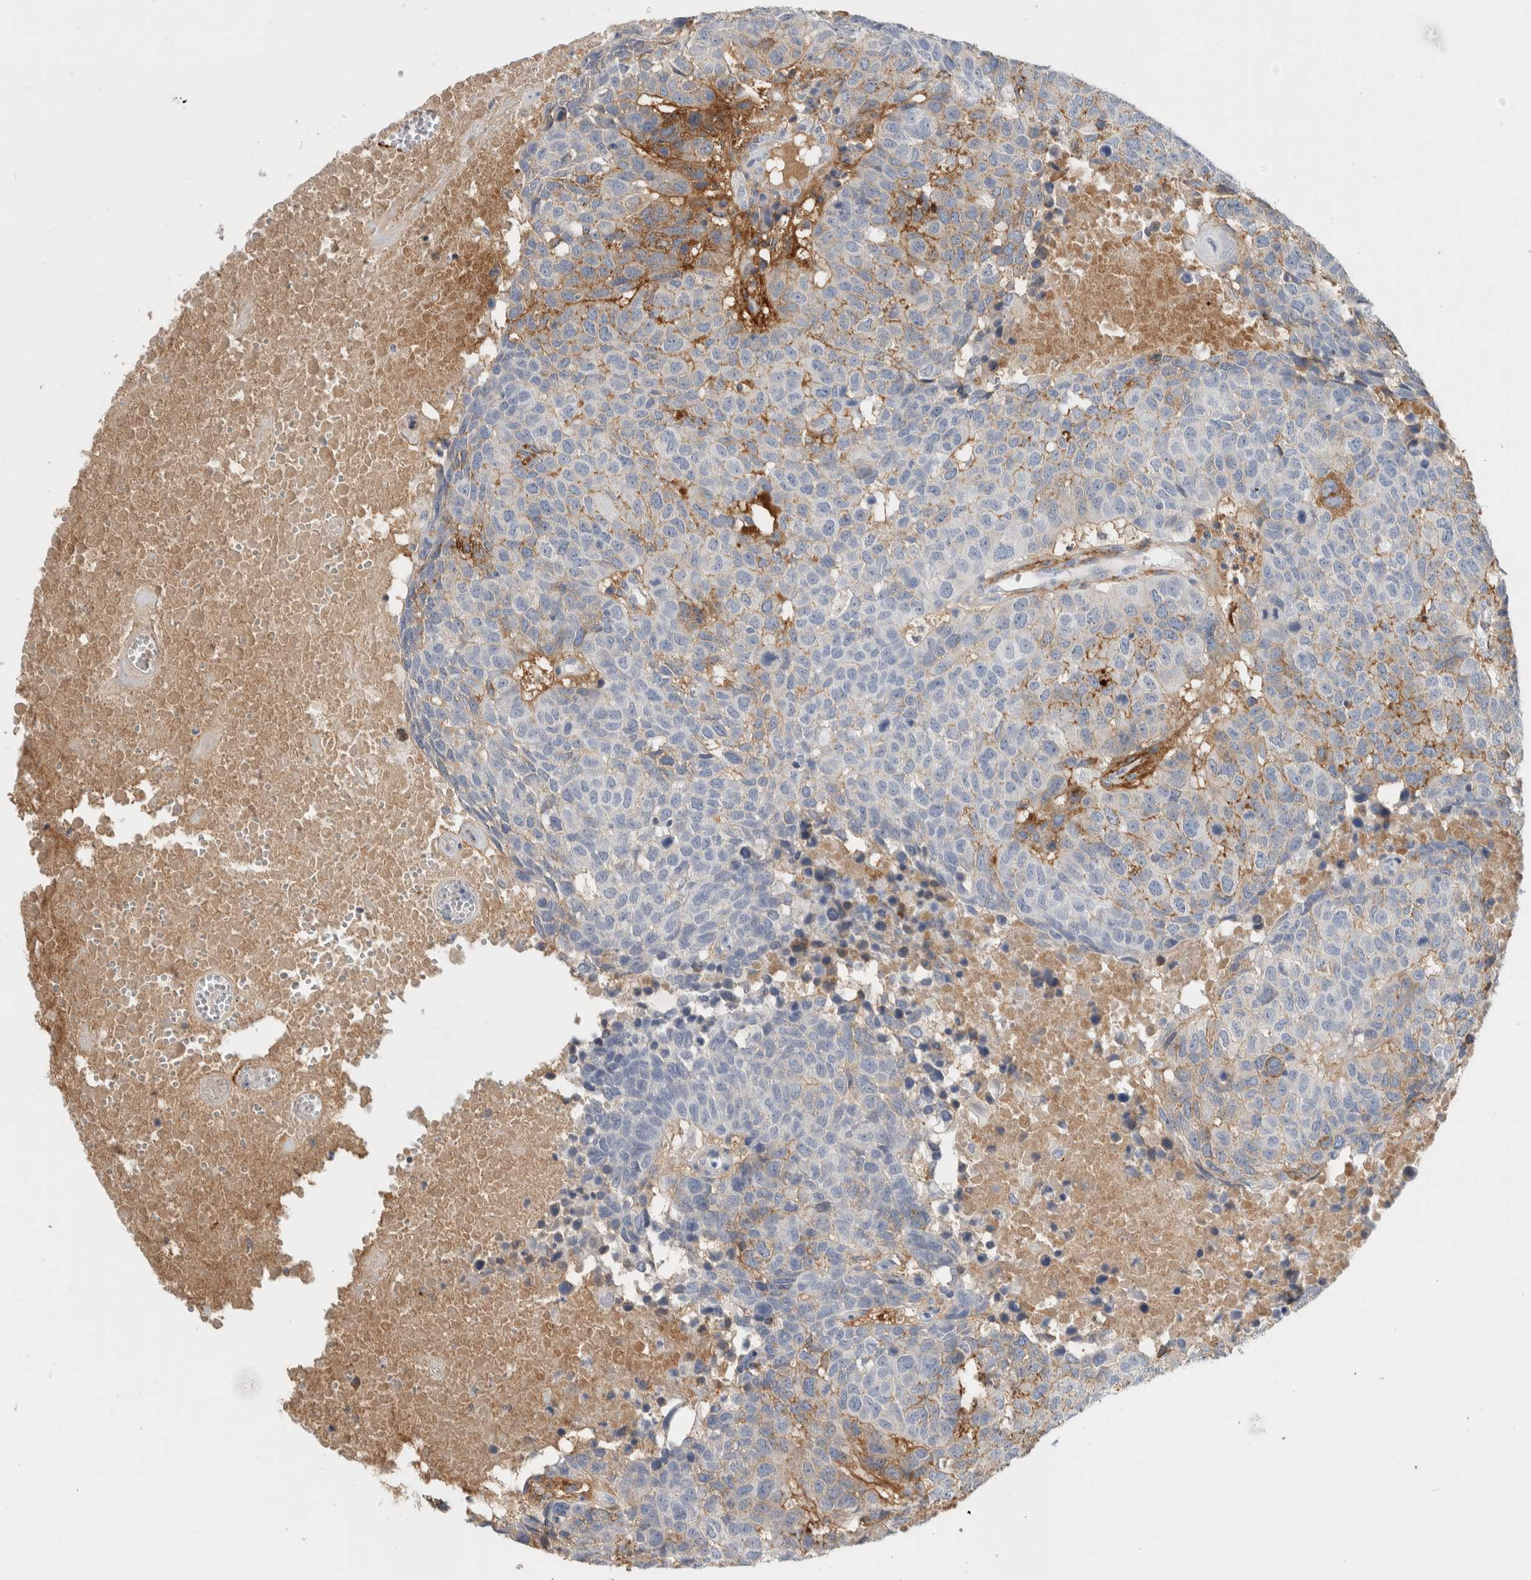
{"staining": {"intensity": "negative", "quantity": "none", "location": "none"}, "tissue": "head and neck cancer", "cell_type": "Tumor cells", "image_type": "cancer", "snomed": [{"axis": "morphology", "description": "Squamous cell carcinoma, NOS"}, {"axis": "topography", "description": "Head-Neck"}], "caption": "A high-resolution image shows immunohistochemistry (IHC) staining of squamous cell carcinoma (head and neck), which exhibits no significant staining in tumor cells.", "gene": "BCAN", "patient": {"sex": "male", "age": 66}}